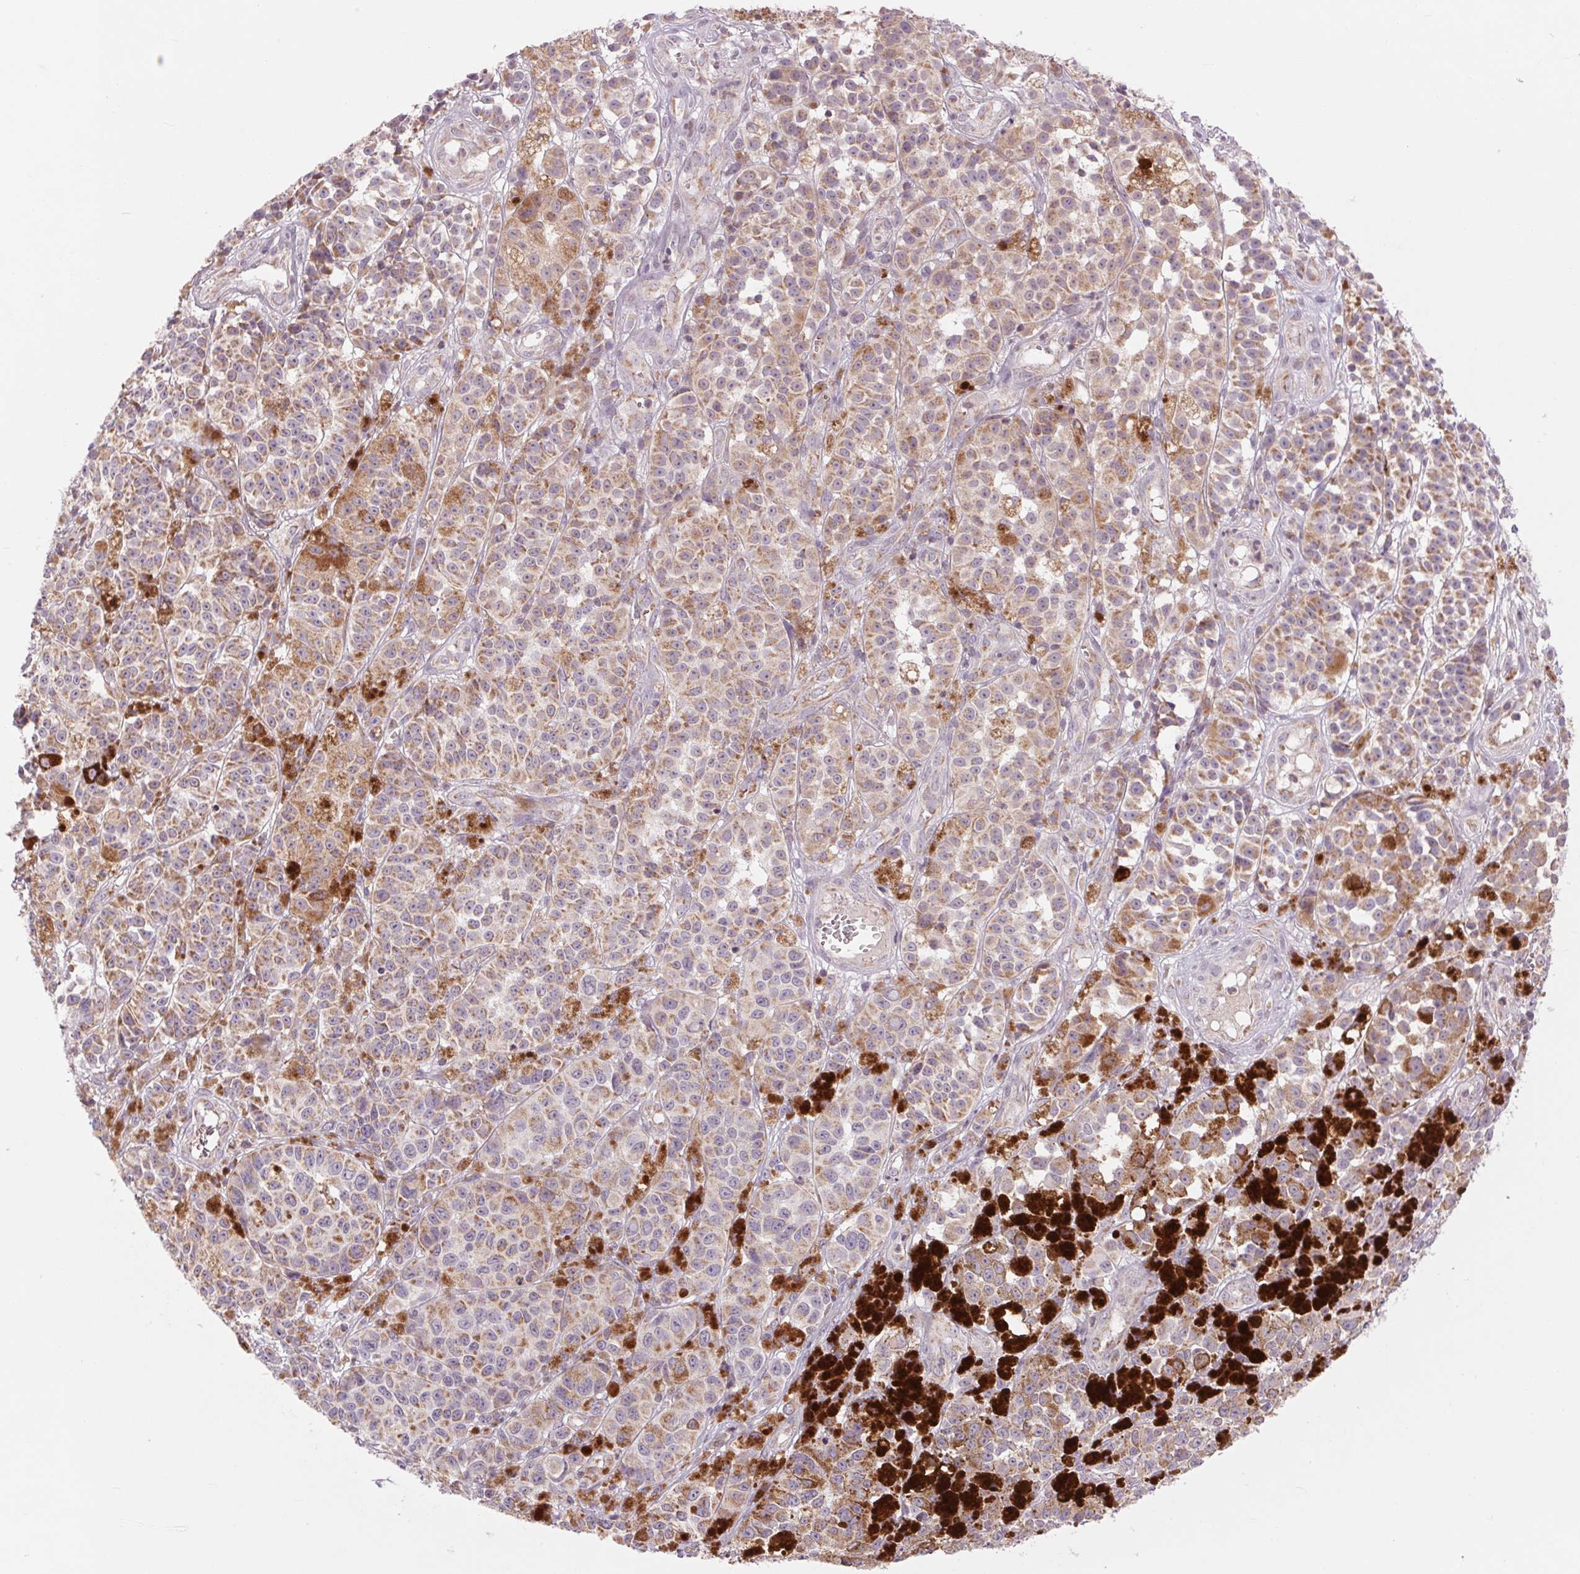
{"staining": {"intensity": "strong", "quantity": "25%-75%", "location": "cytoplasmic/membranous"}, "tissue": "melanoma", "cell_type": "Tumor cells", "image_type": "cancer", "snomed": [{"axis": "morphology", "description": "Malignant melanoma, NOS"}, {"axis": "topography", "description": "Skin"}], "caption": "Protein analysis of malignant melanoma tissue reveals strong cytoplasmic/membranous expression in about 25%-75% of tumor cells.", "gene": "COX6A1", "patient": {"sex": "female", "age": 58}}